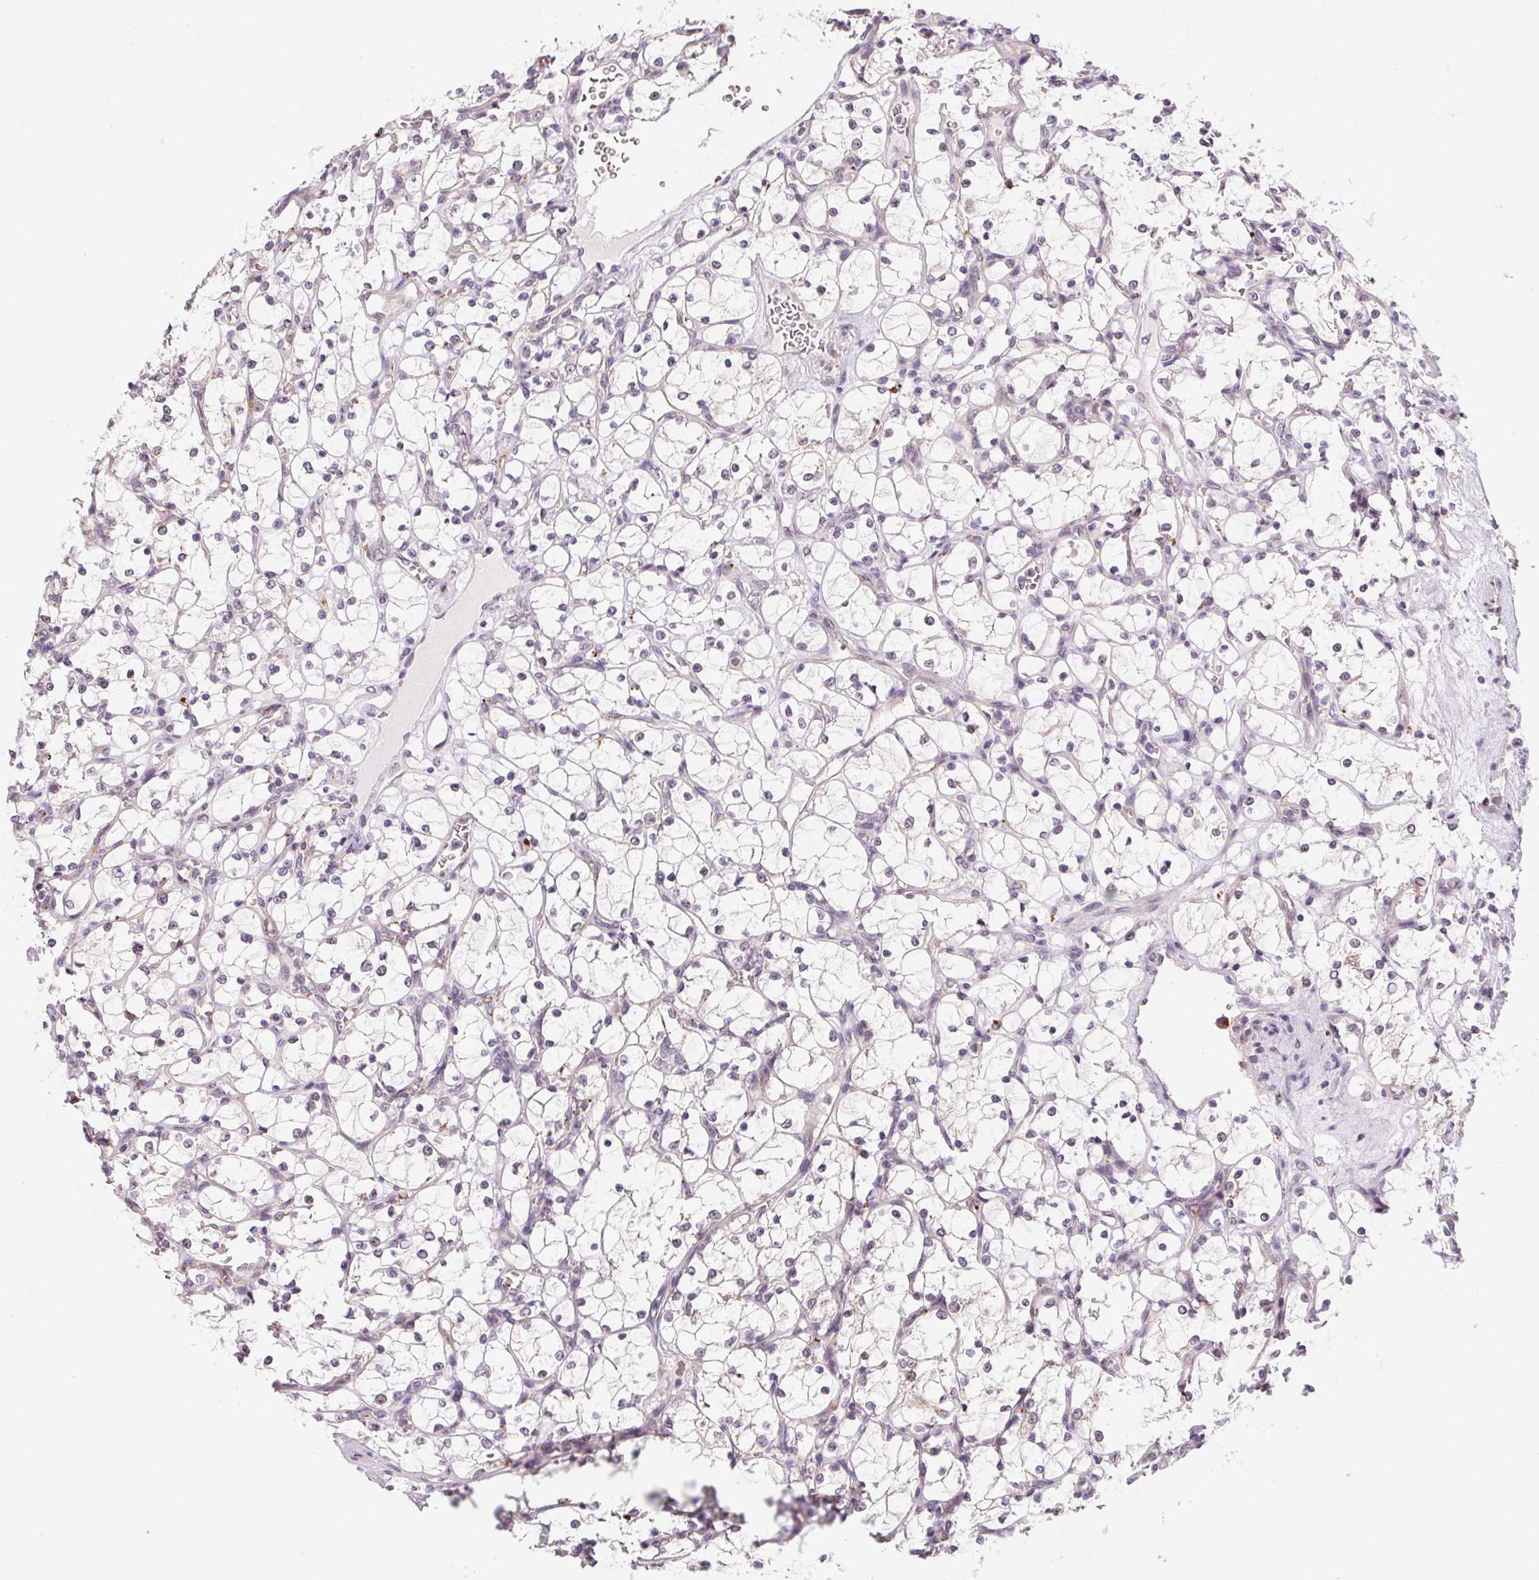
{"staining": {"intensity": "negative", "quantity": "none", "location": "none"}, "tissue": "renal cancer", "cell_type": "Tumor cells", "image_type": "cancer", "snomed": [{"axis": "morphology", "description": "Adenocarcinoma, NOS"}, {"axis": "topography", "description": "Kidney"}], "caption": "Human renal cancer stained for a protein using immunohistochemistry demonstrates no staining in tumor cells.", "gene": "METTL13", "patient": {"sex": "female", "age": 69}}